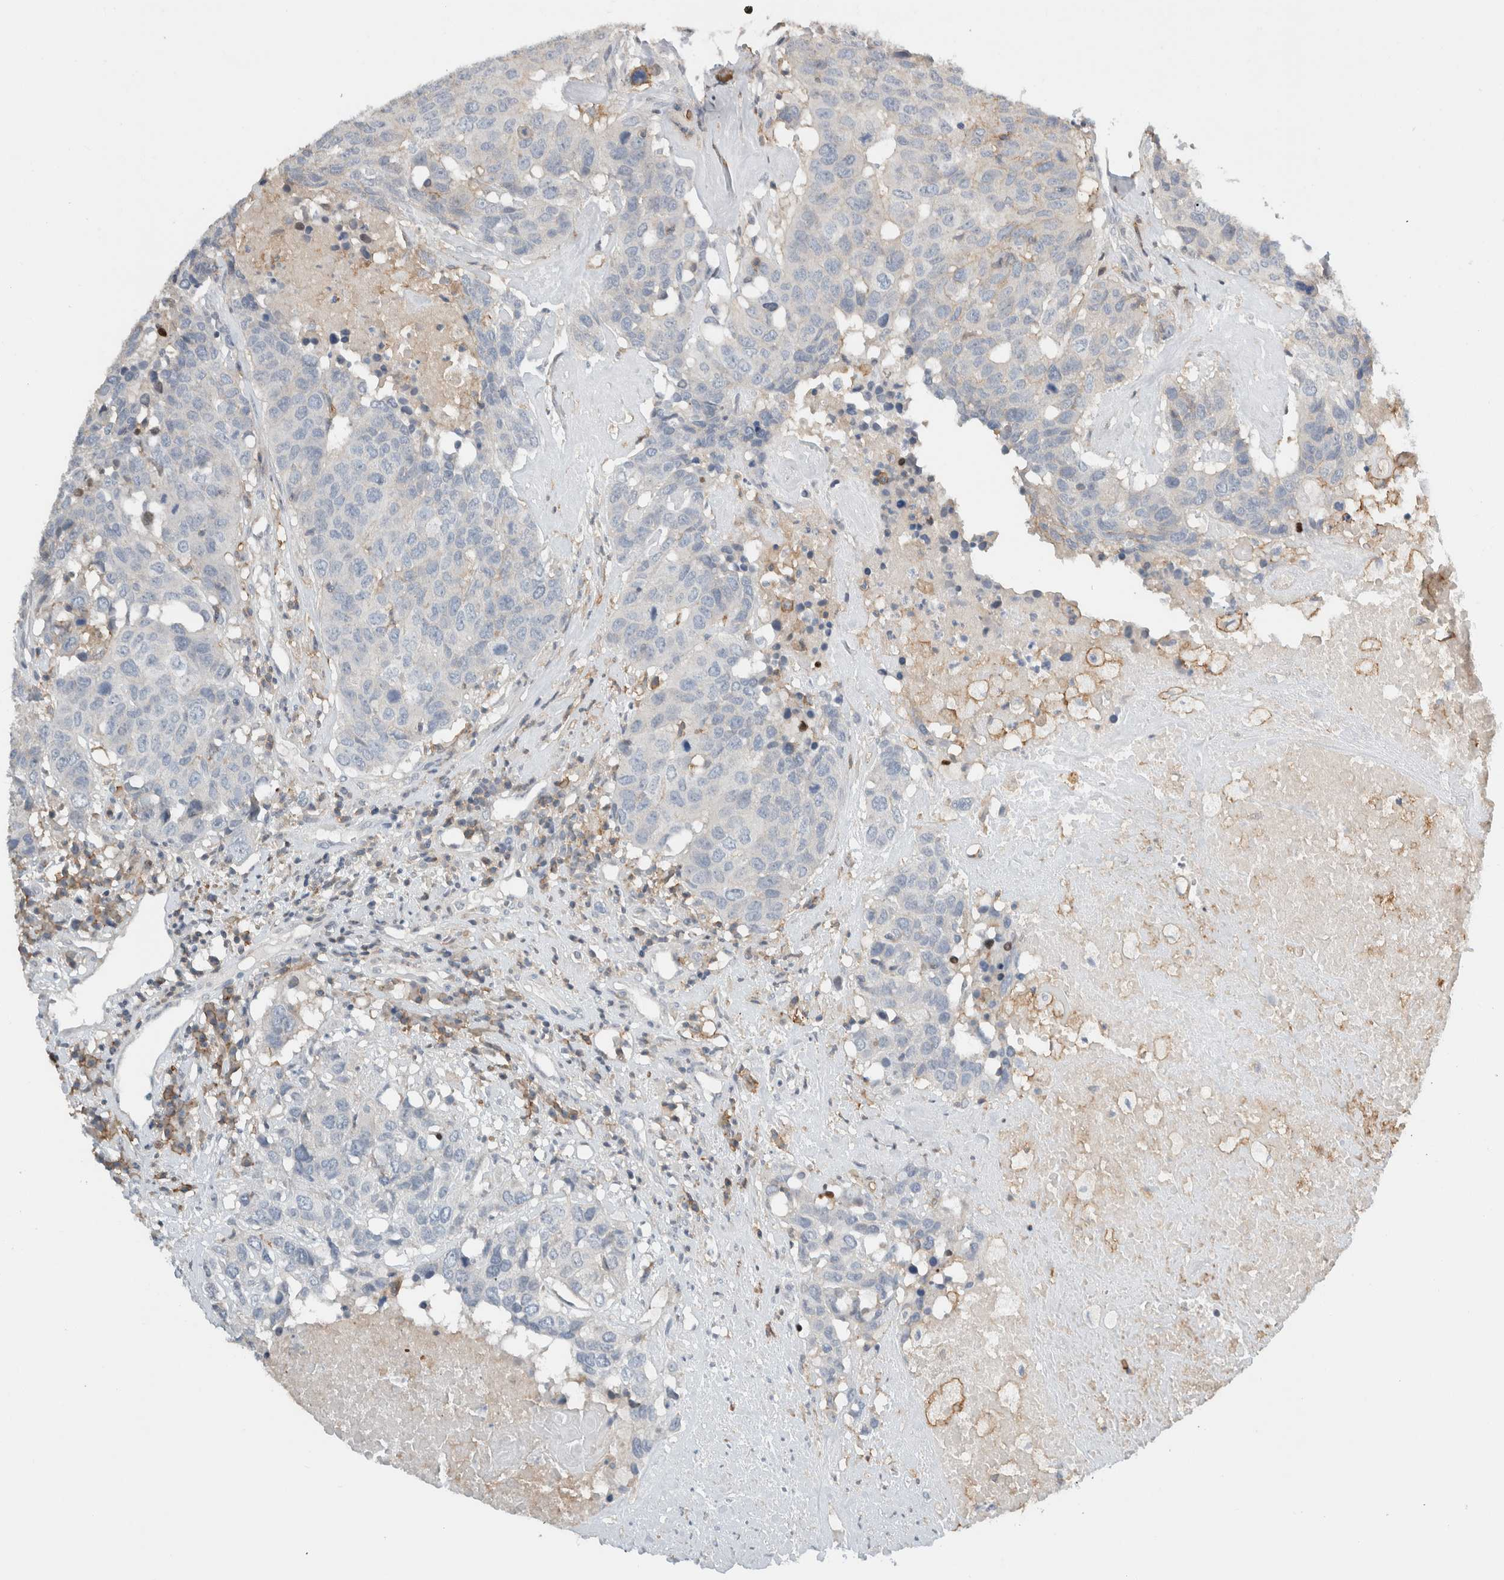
{"staining": {"intensity": "negative", "quantity": "none", "location": "none"}, "tissue": "head and neck cancer", "cell_type": "Tumor cells", "image_type": "cancer", "snomed": [{"axis": "morphology", "description": "Squamous cell carcinoma, NOS"}, {"axis": "topography", "description": "Head-Neck"}], "caption": "DAB (3,3'-diaminobenzidine) immunohistochemical staining of head and neck cancer (squamous cell carcinoma) demonstrates no significant expression in tumor cells.", "gene": "ERCC6L2", "patient": {"sex": "male", "age": 66}}